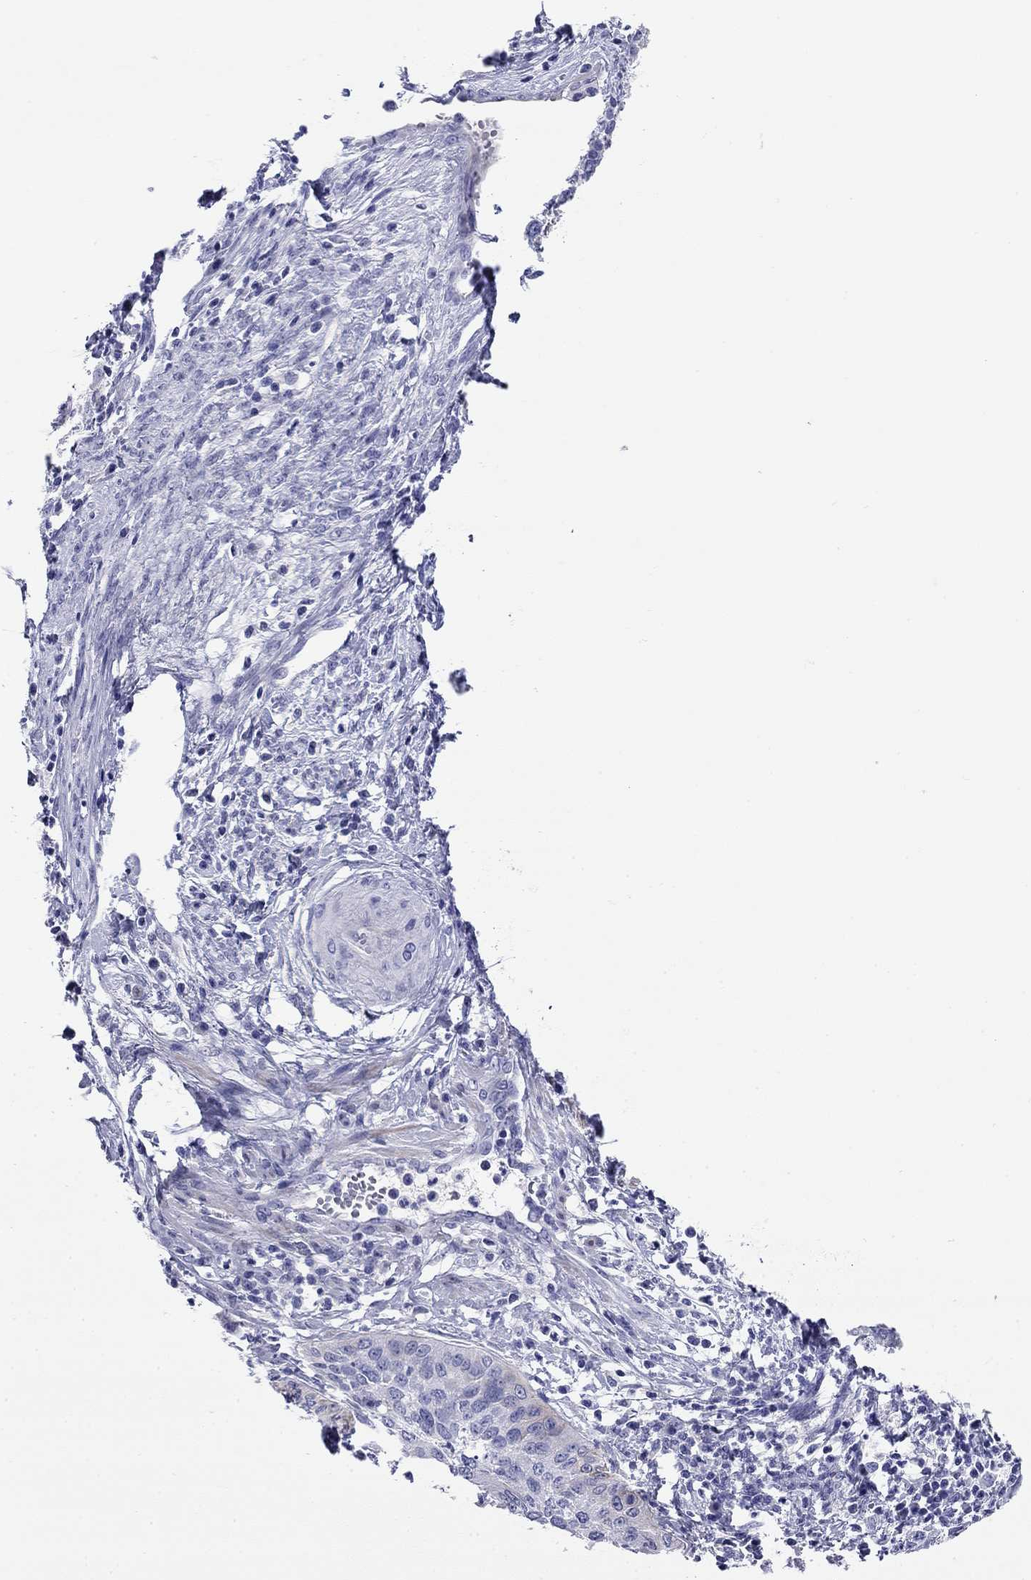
{"staining": {"intensity": "negative", "quantity": "none", "location": "none"}, "tissue": "cervical cancer", "cell_type": "Tumor cells", "image_type": "cancer", "snomed": [{"axis": "morphology", "description": "Normal tissue, NOS"}, {"axis": "morphology", "description": "Squamous cell carcinoma, NOS"}, {"axis": "topography", "description": "Cervix"}], "caption": "IHC of human cervical cancer (squamous cell carcinoma) exhibits no staining in tumor cells.", "gene": "CMYA5", "patient": {"sex": "female", "age": 39}}